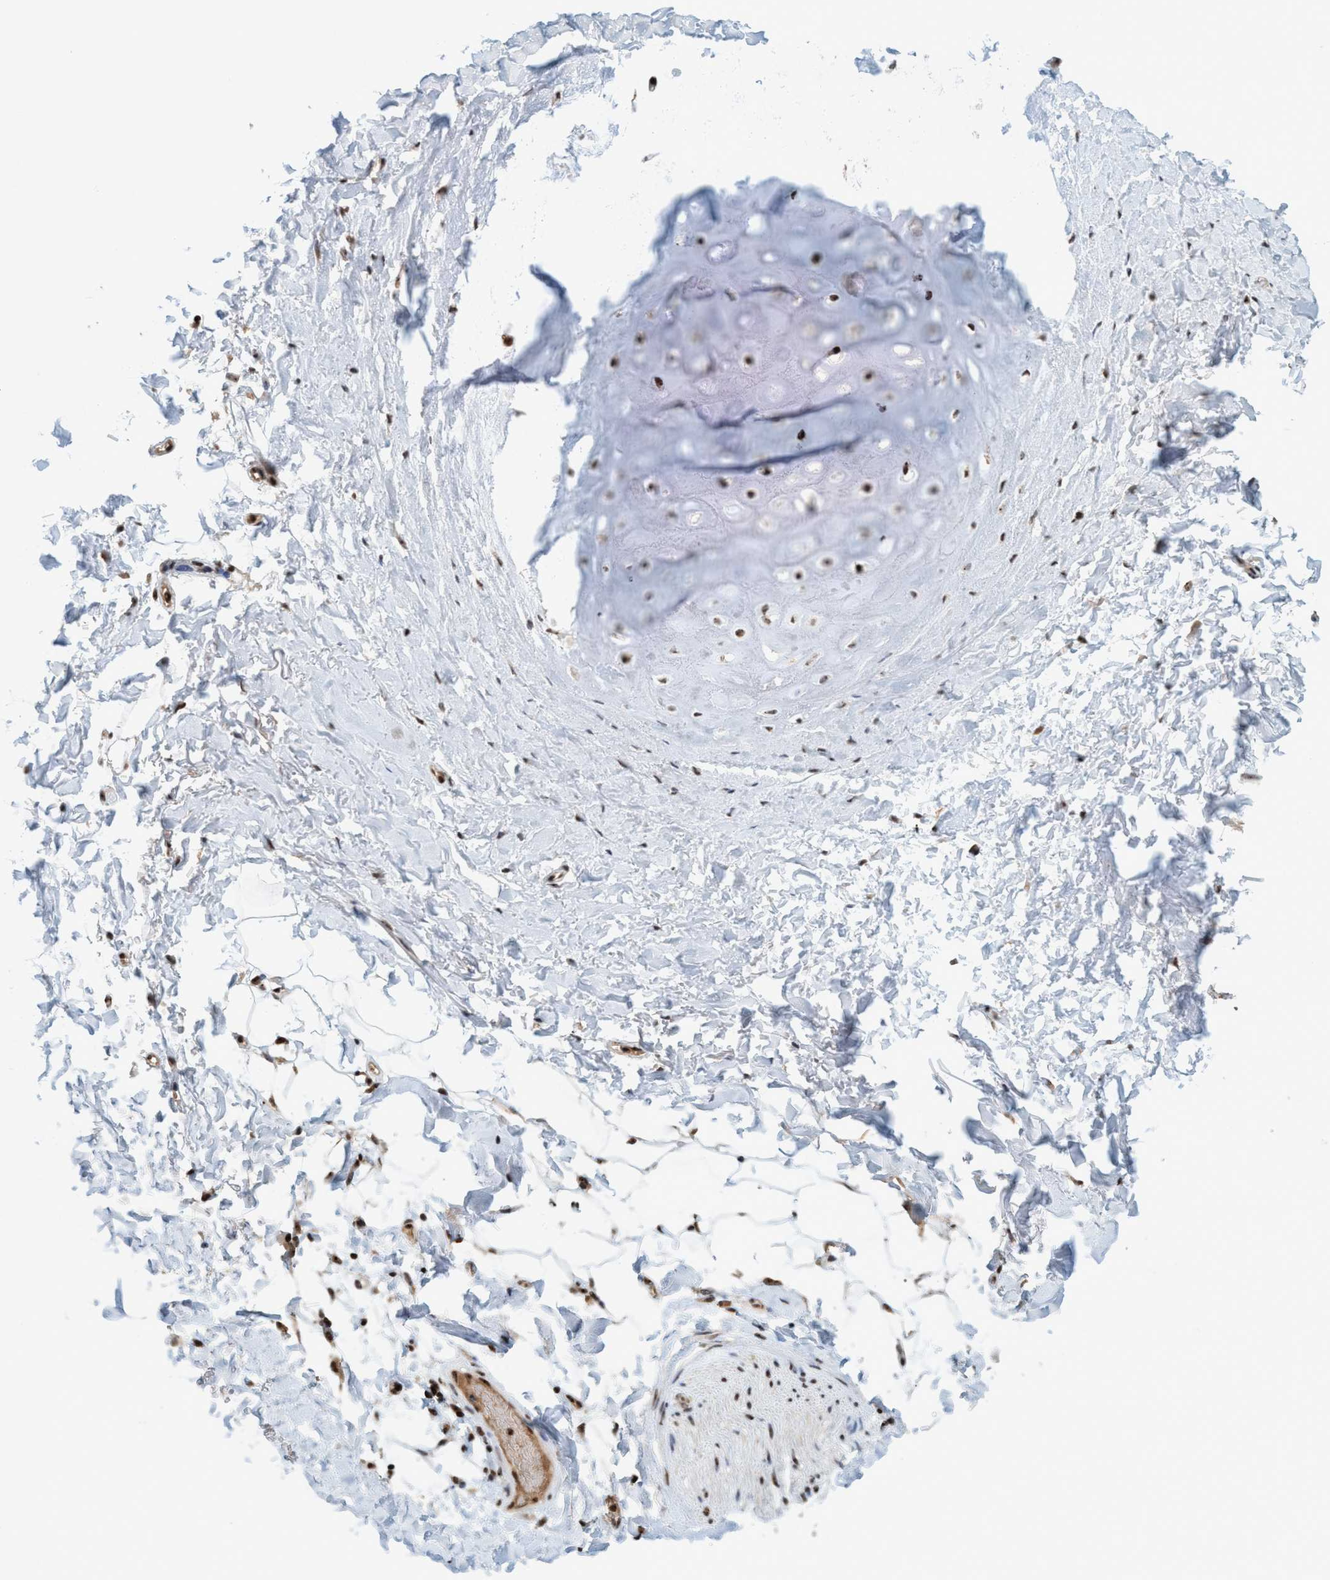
{"staining": {"intensity": "moderate", "quantity": ">75%", "location": "nuclear"}, "tissue": "adipose tissue", "cell_type": "Adipocytes", "image_type": "normal", "snomed": [{"axis": "morphology", "description": "Normal tissue, NOS"}, {"axis": "topography", "description": "Cartilage tissue"}, {"axis": "topography", "description": "Bronchus"}], "caption": "Moderate nuclear positivity for a protein is seen in about >75% of adipocytes of normal adipose tissue using IHC.", "gene": "SMCR8", "patient": {"sex": "female", "age": 73}}